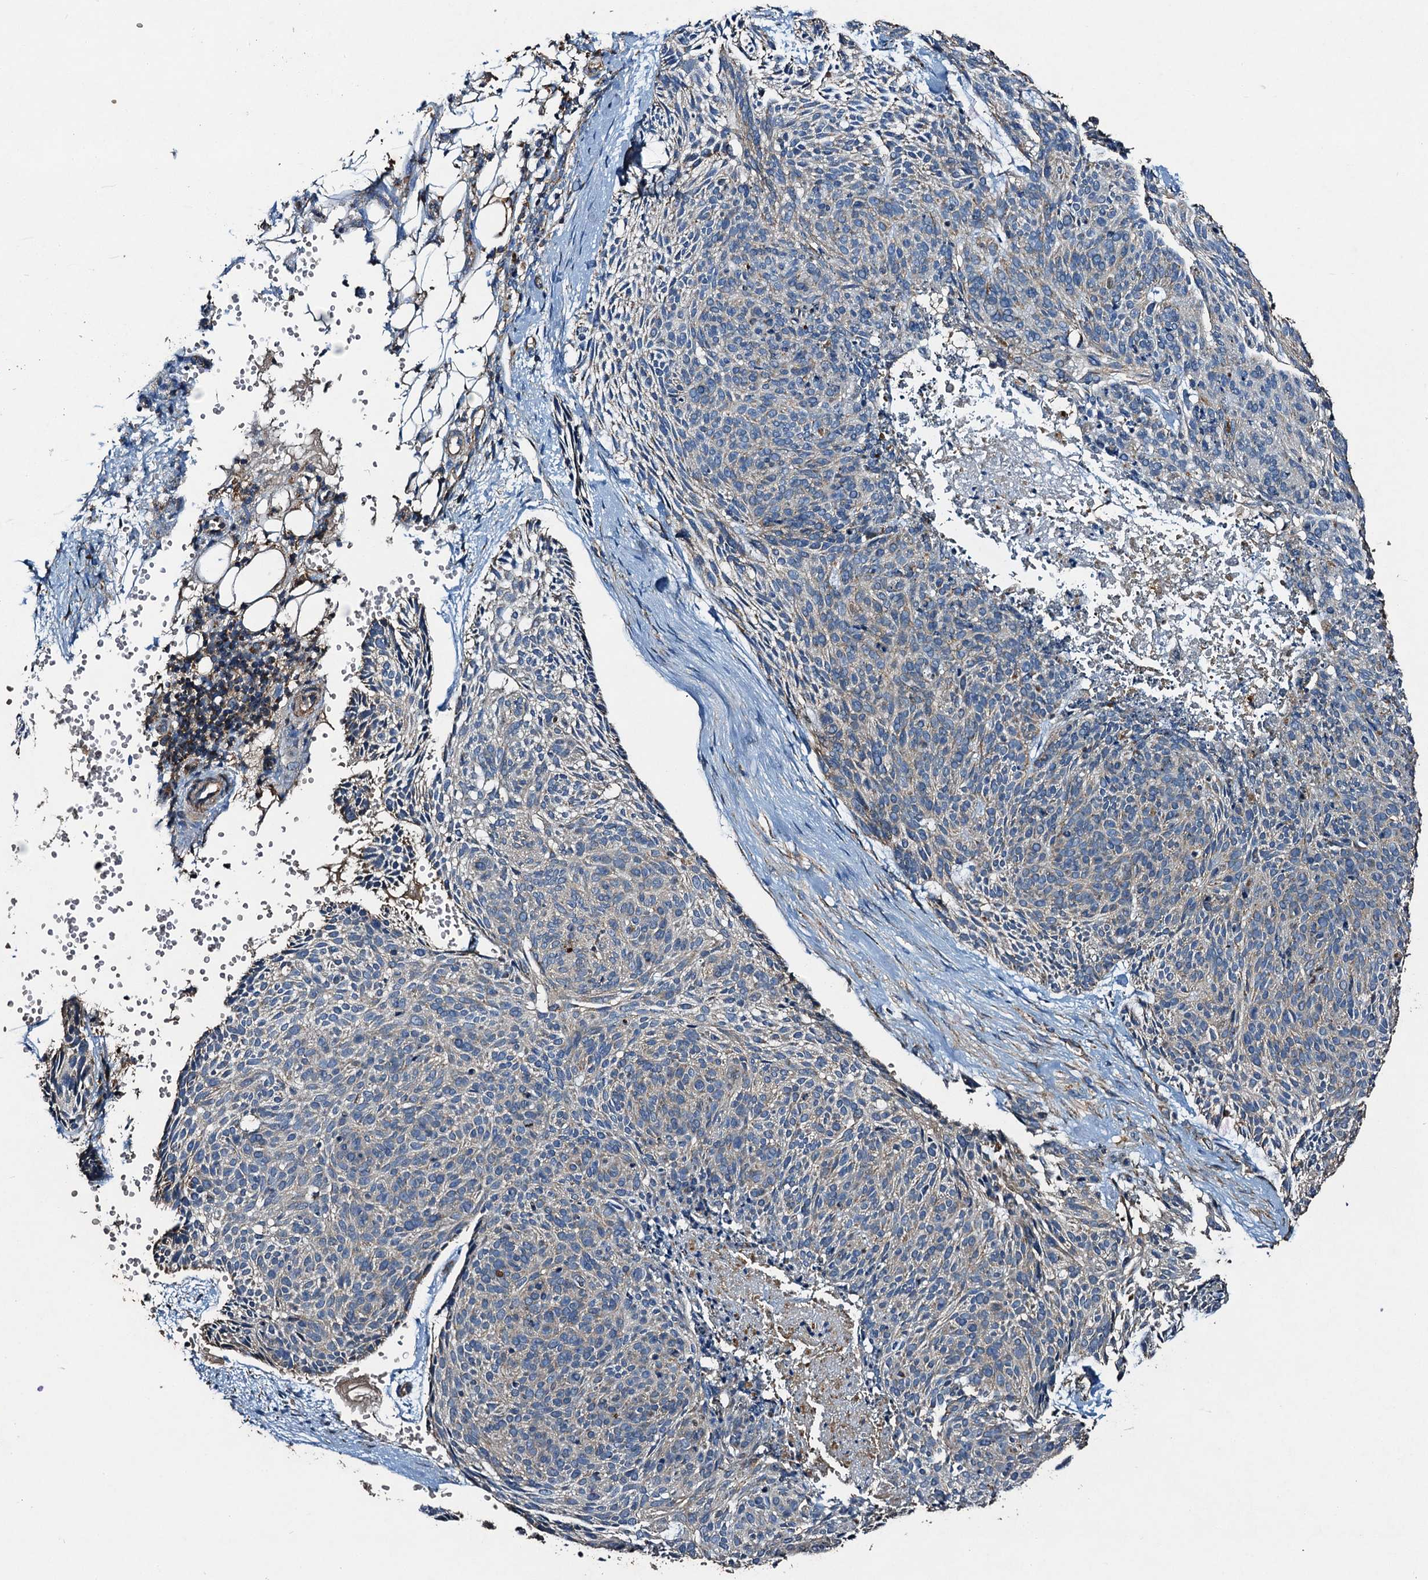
{"staining": {"intensity": "weak", "quantity": "<25%", "location": "cytoplasmic/membranous"}, "tissue": "skin cancer", "cell_type": "Tumor cells", "image_type": "cancer", "snomed": [{"axis": "morphology", "description": "Normal tissue, NOS"}, {"axis": "morphology", "description": "Basal cell carcinoma"}, {"axis": "topography", "description": "Skin"}], "caption": "There is no significant staining in tumor cells of skin basal cell carcinoma. (Brightfield microscopy of DAB IHC at high magnification).", "gene": "NDUFA13", "patient": {"sex": "male", "age": 66}}